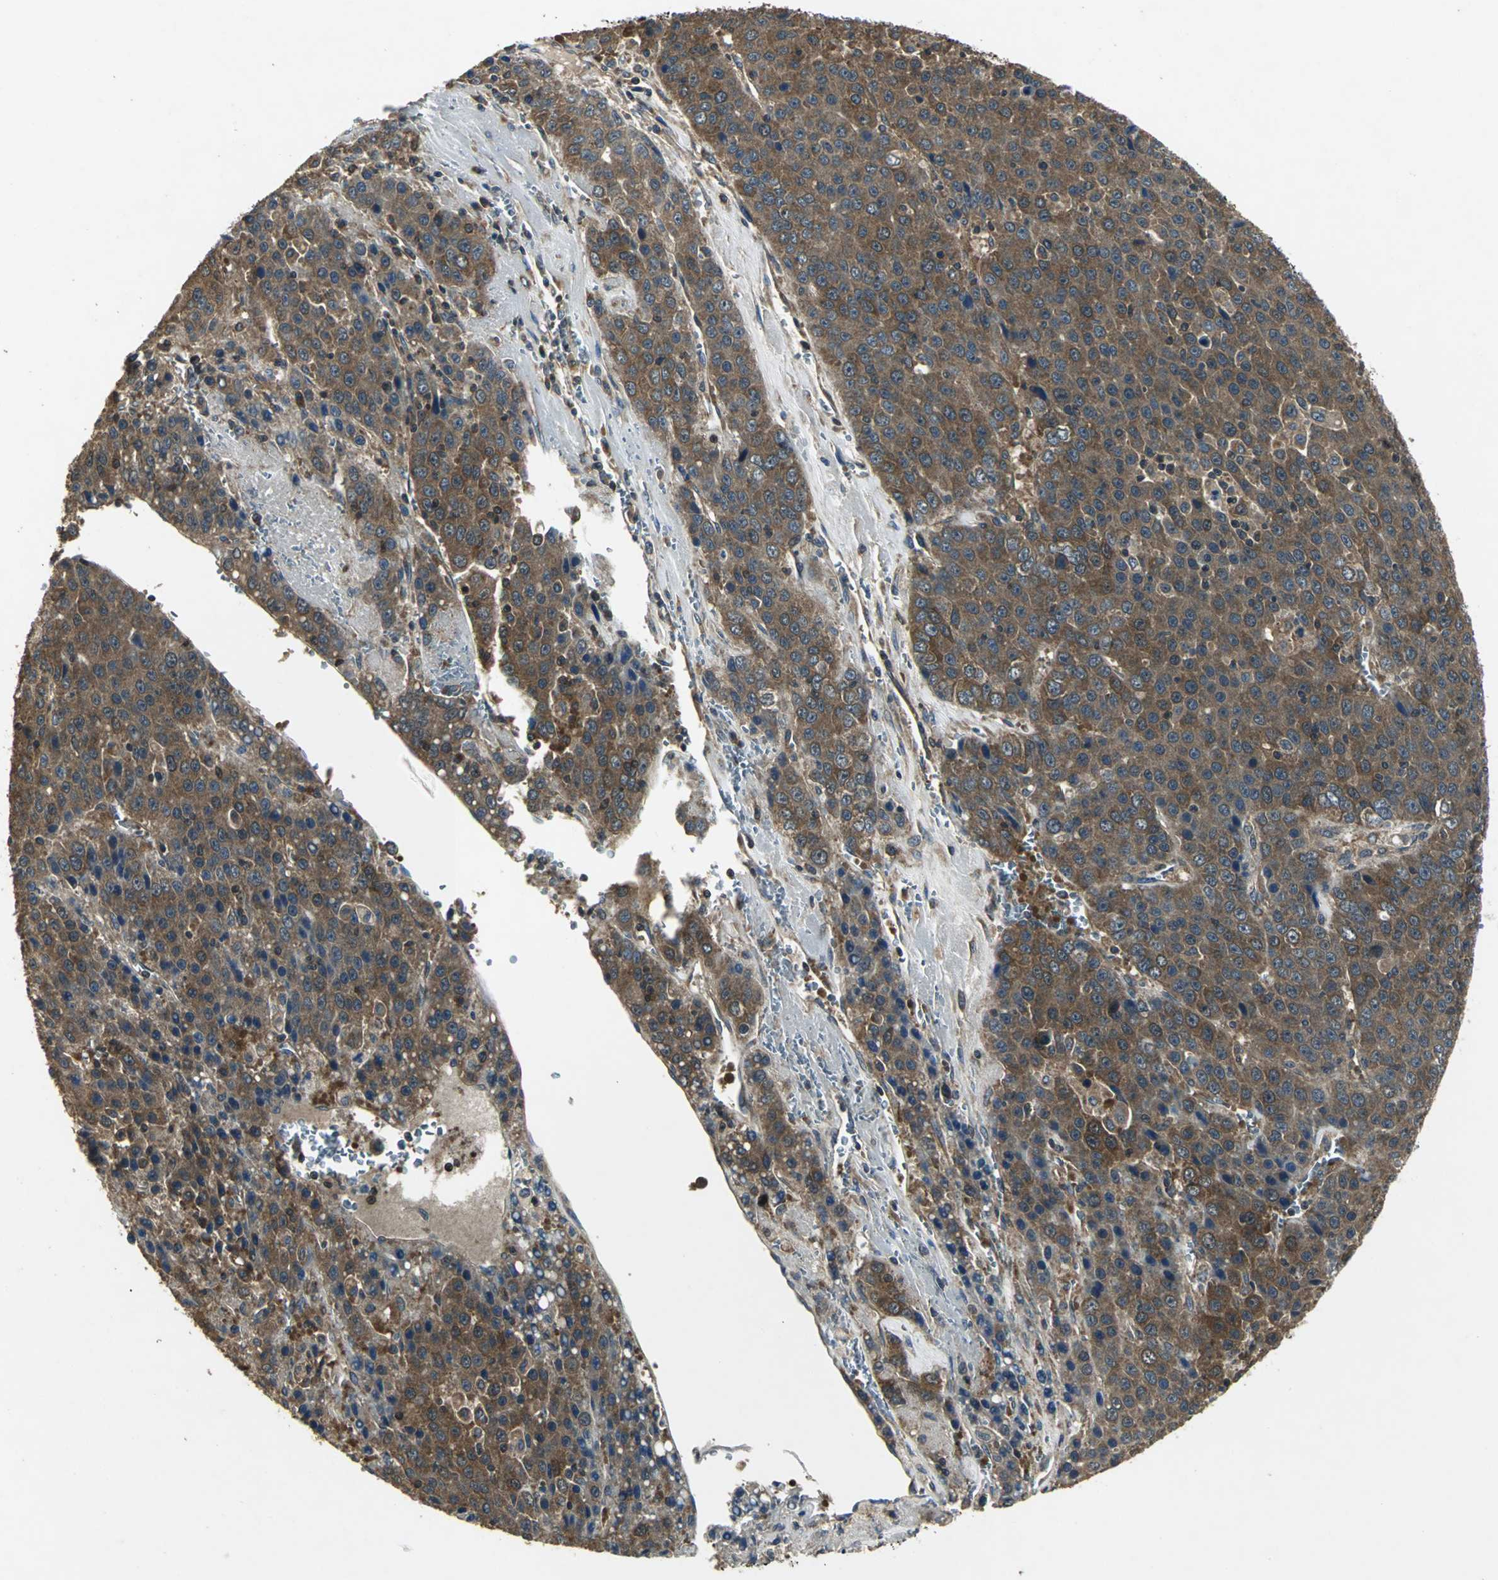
{"staining": {"intensity": "moderate", "quantity": ">75%", "location": "cytoplasmic/membranous"}, "tissue": "liver cancer", "cell_type": "Tumor cells", "image_type": "cancer", "snomed": [{"axis": "morphology", "description": "Carcinoma, Hepatocellular, NOS"}, {"axis": "topography", "description": "Liver"}], "caption": "Tumor cells exhibit medium levels of moderate cytoplasmic/membranous expression in about >75% of cells in liver hepatocellular carcinoma.", "gene": "IRF3", "patient": {"sex": "female", "age": 53}}